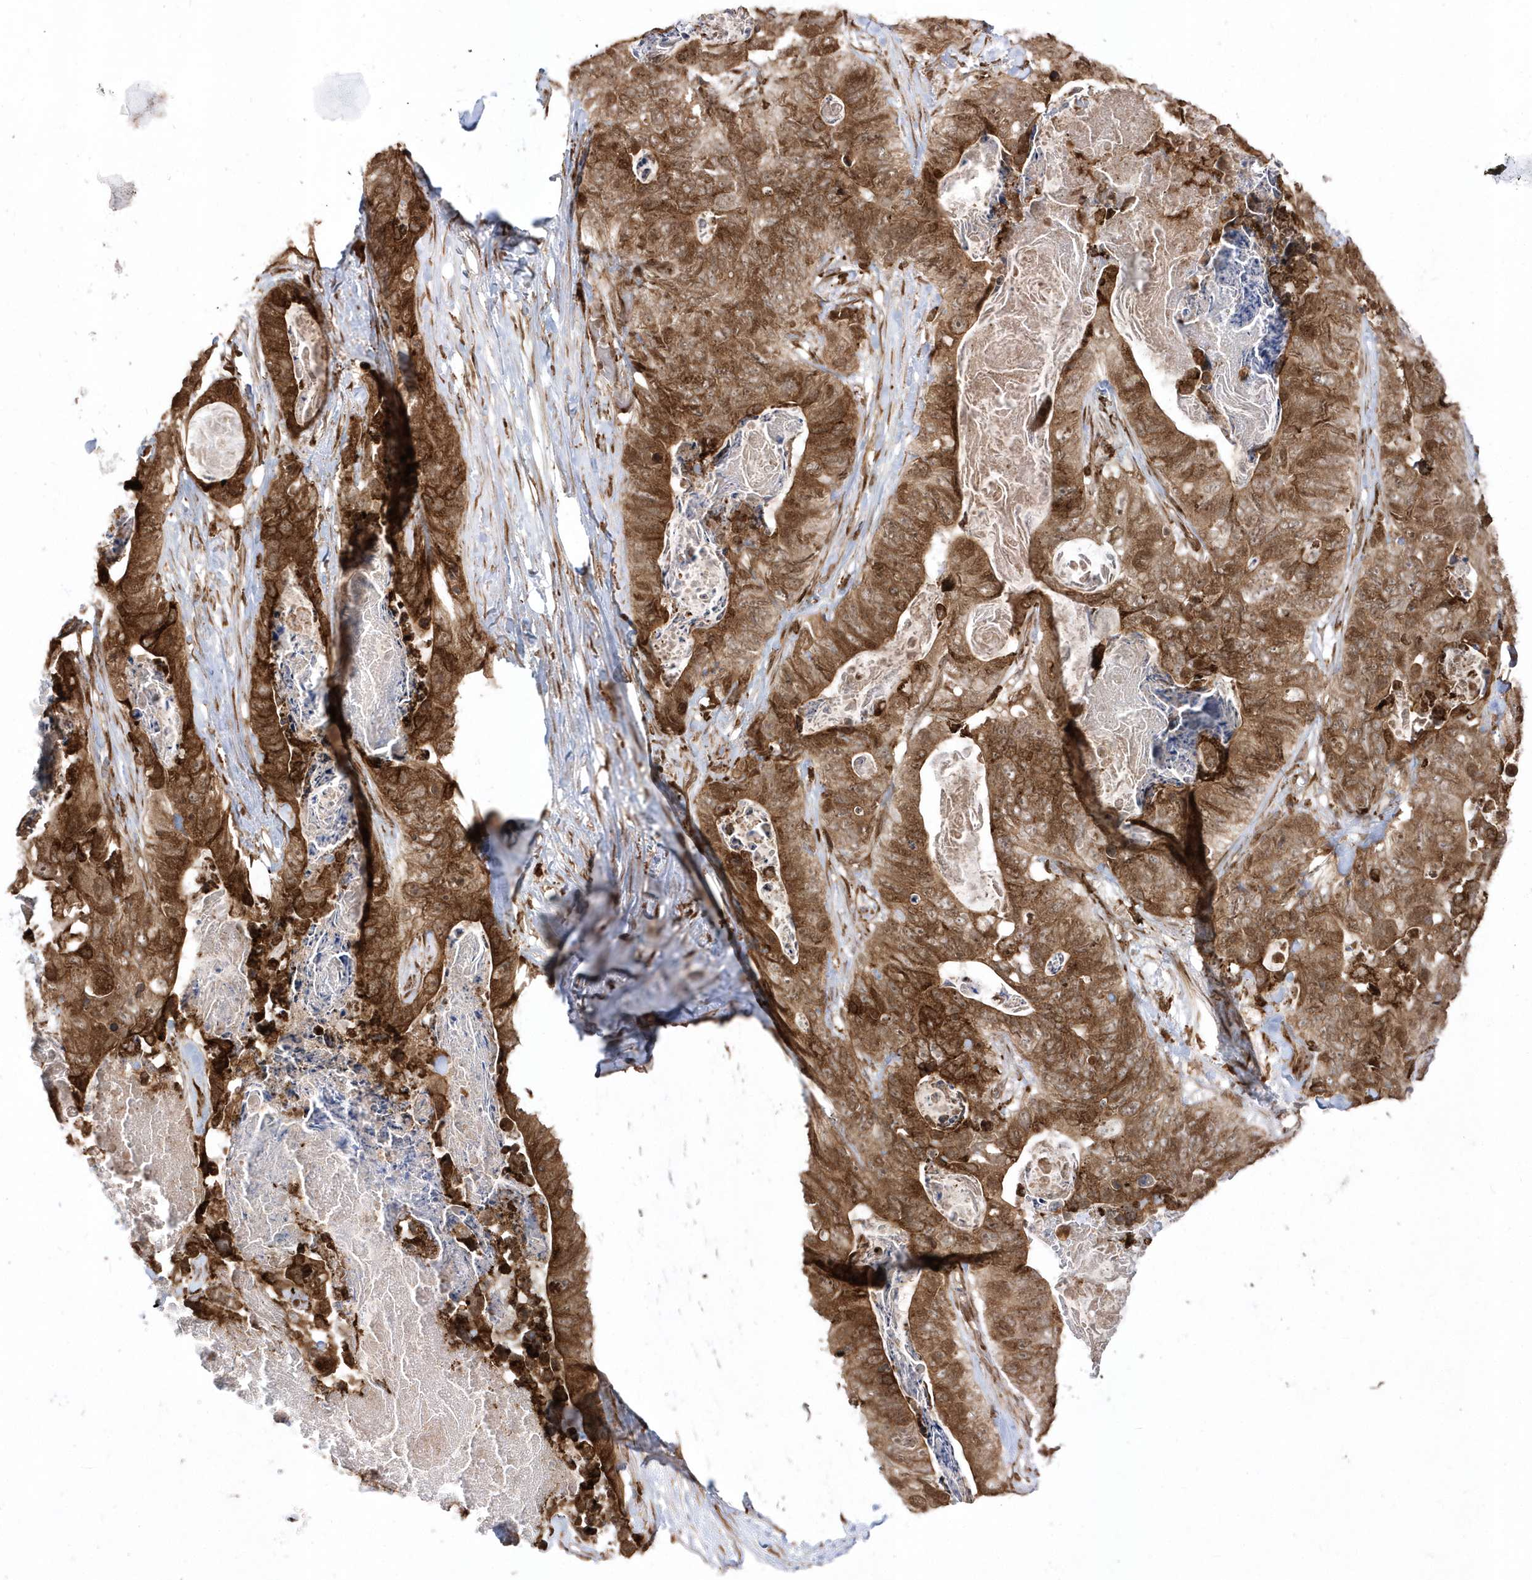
{"staining": {"intensity": "strong", "quantity": ">75%", "location": "cytoplasmic/membranous,nuclear"}, "tissue": "stomach cancer", "cell_type": "Tumor cells", "image_type": "cancer", "snomed": [{"axis": "morphology", "description": "Adenocarcinoma, NOS"}, {"axis": "topography", "description": "Stomach"}], "caption": "Immunohistochemistry (IHC) photomicrograph of neoplastic tissue: human stomach cancer stained using immunohistochemistry (IHC) shows high levels of strong protein expression localized specifically in the cytoplasmic/membranous and nuclear of tumor cells, appearing as a cytoplasmic/membranous and nuclear brown color.", "gene": "EPC2", "patient": {"sex": "female", "age": 89}}